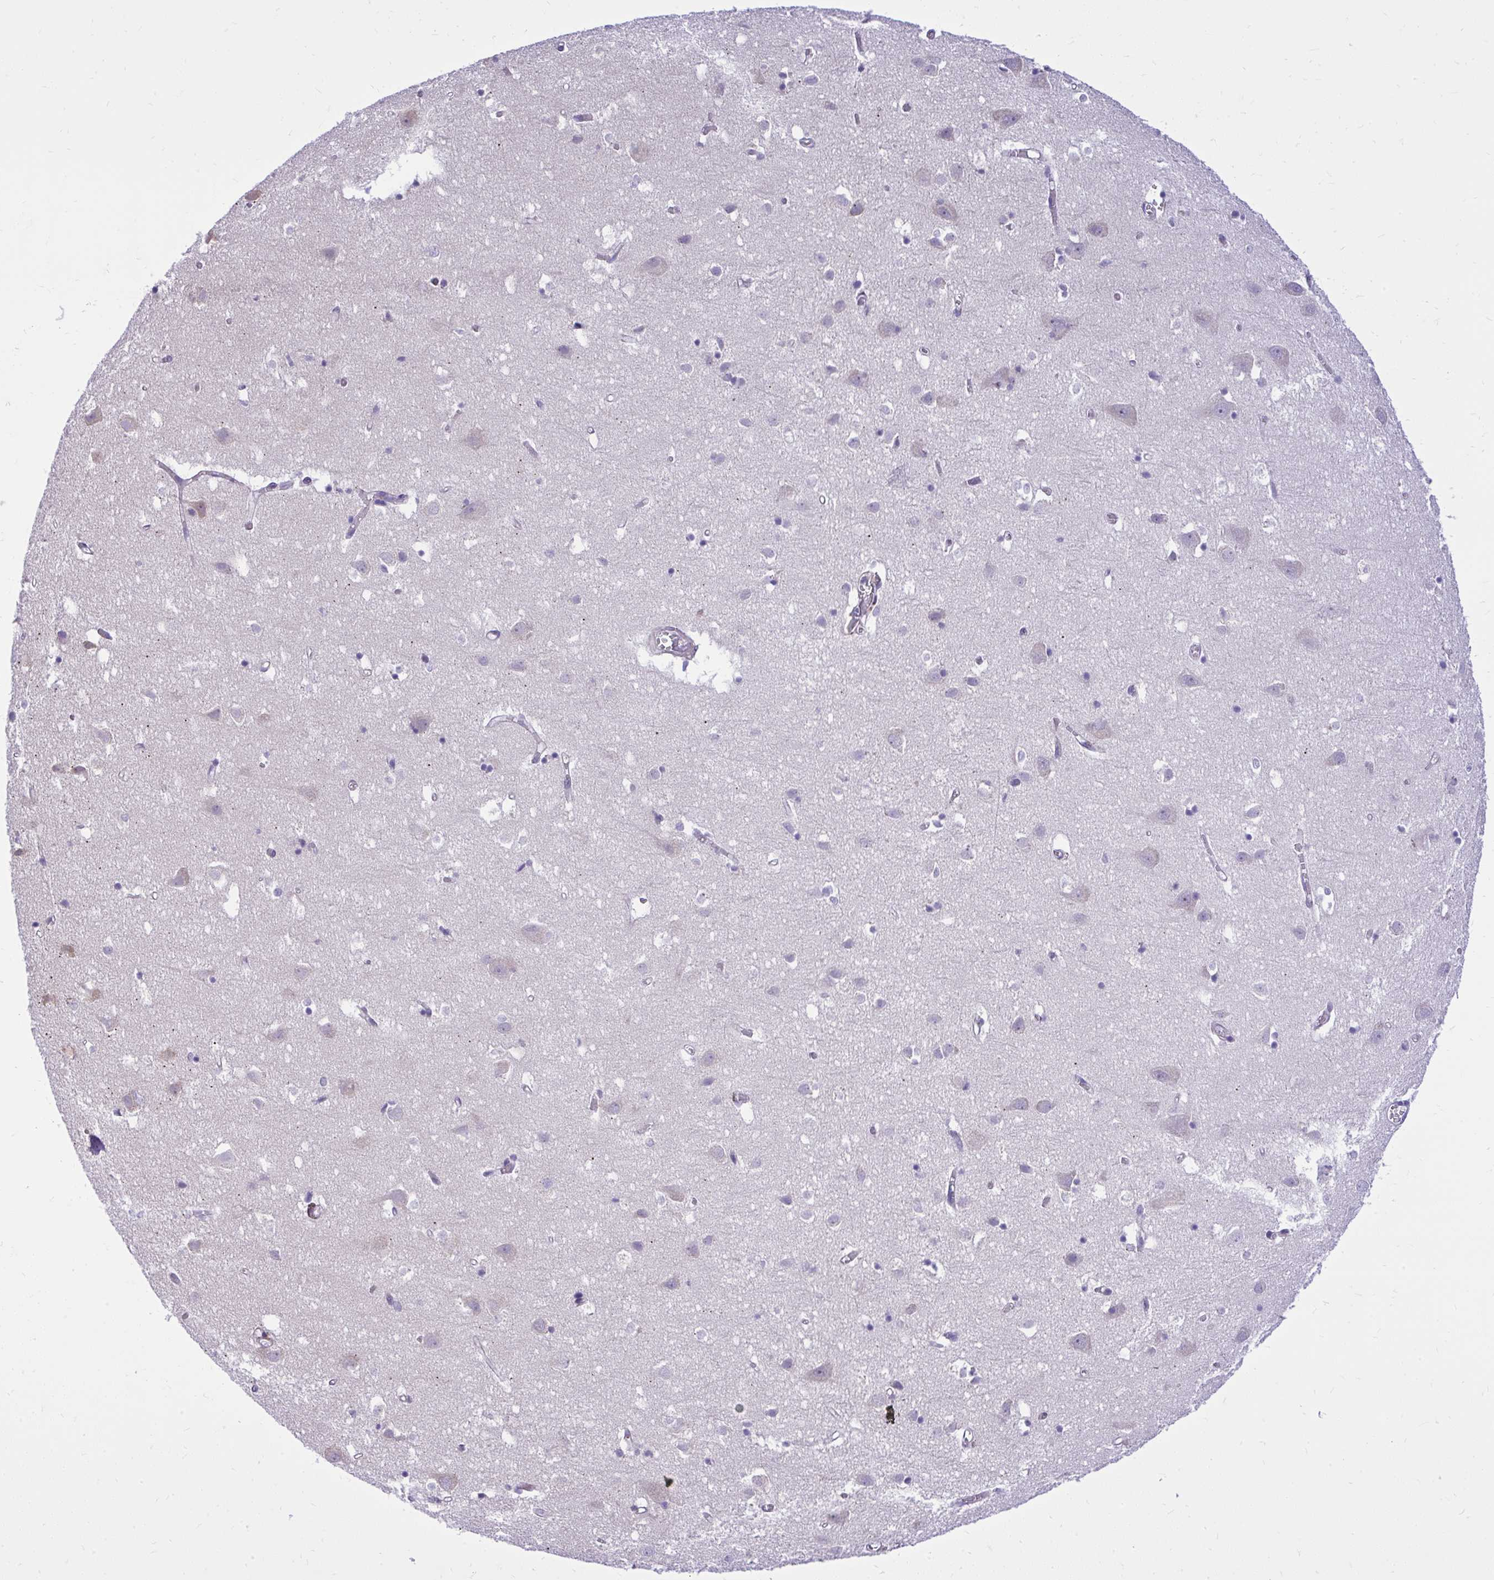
{"staining": {"intensity": "negative", "quantity": "none", "location": "none"}, "tissue": "cerebral cortex", "cell_type": "Endothelial cells", "image_type": "normal", "snomed": [{"axis": "morphology", "description": "Normal tissue, NOS"}, {"axis": "topography", "description": "Cerebral cortex"}], "caption": "Protein analysis of normal cerebral cortex displays no significant positivity in endothelial cells. (DAB (3,3'-diaminobenzidine) immunohistochemistry, high magnification).", "gene": "GRK4", "patient": {"sex": "male", "age": 70}}